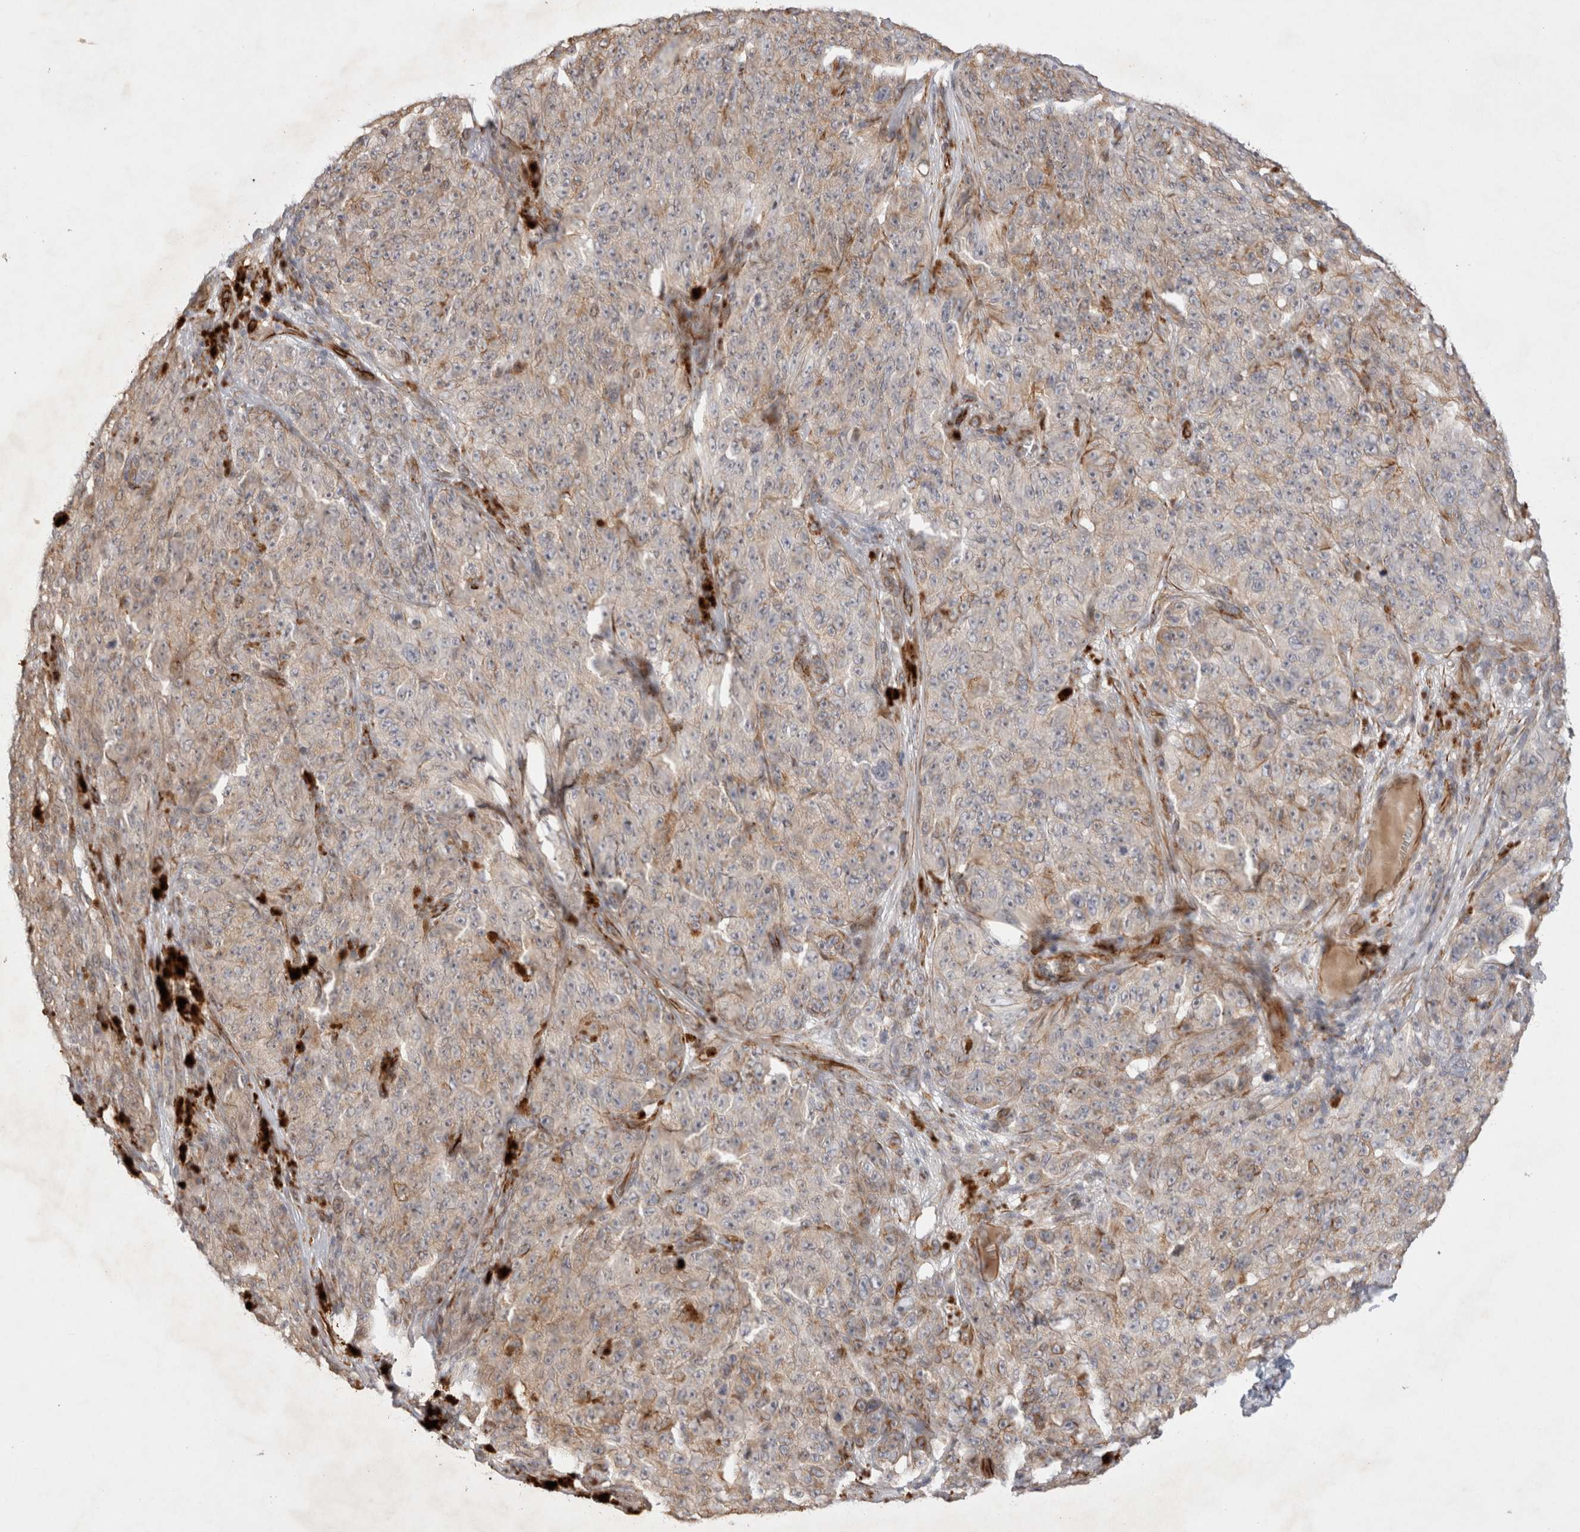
{"staining": {"intensity": "weak", "quantity": "<25%", "location": "cytoplasmic/membranous"}, "tissue": "melanoma", "cell_type": "Tumor cells", "image_type": "cancer", "snomed": [{"axis": "morphology", "description": "Malignant melanoma, NOS"}, {"axis": "topography", "description": "Skin"}], "caption": "Malignant melanoma stained for a protein using immunohistochemistry demonstrates no positivity tumor cells.", "gene": "NMU", "patient": {"sex": "female", "age": 82}}